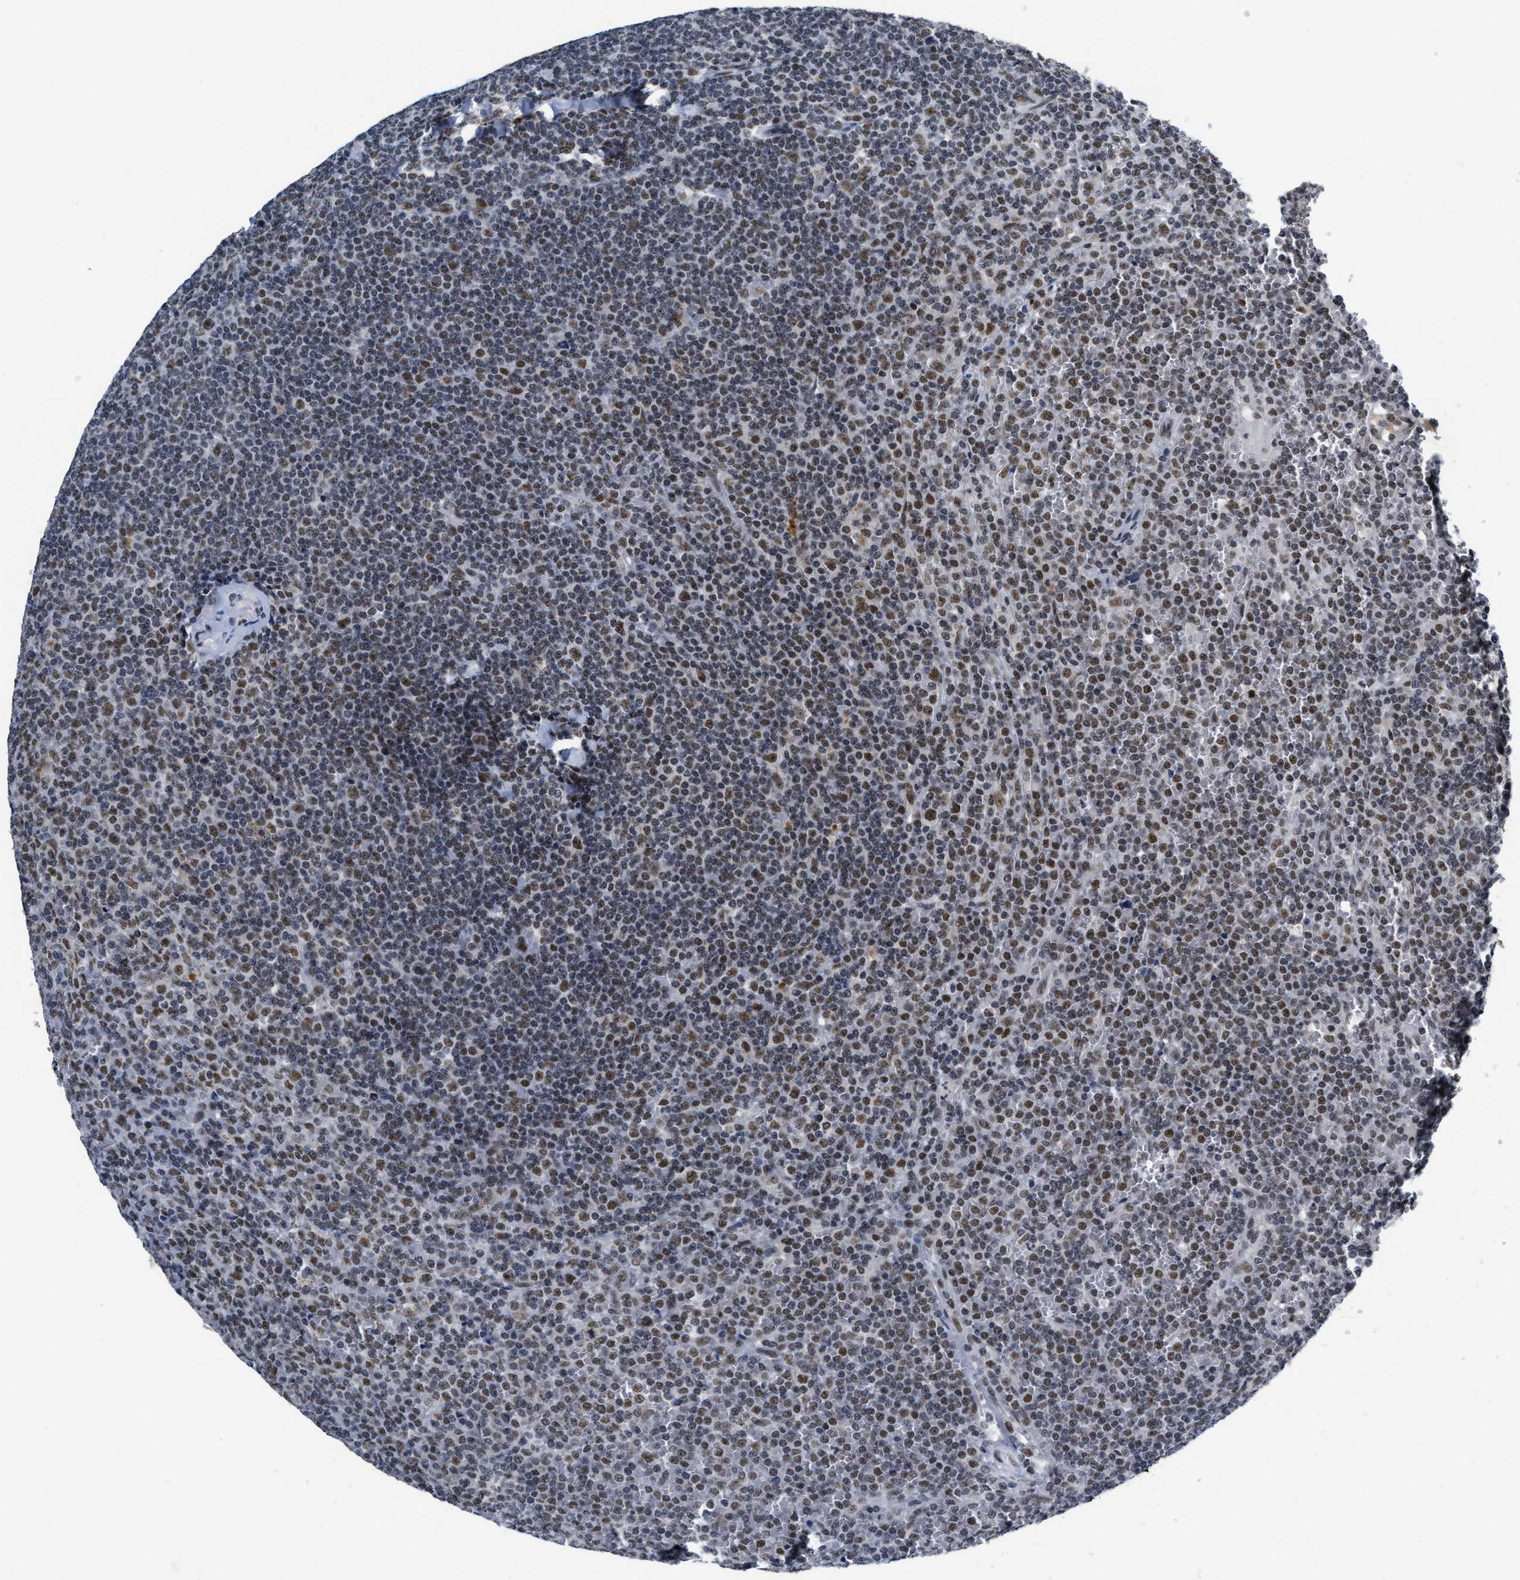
{"staining": {"intensity": "moderate", "quantity": ">75%", "location": "nuclear"}, "tissue": "lymphoma", "cell_type": "Tumor cells", "image_type": "cancer", "snomed": [{"axis": "morphology", "description": "Malignant lymphoma, non-Hodgkin's type, Low grade"}, {"axis": "topography", "description": "Spleen"}], "caption": "Protein expression analysis of lymphoma reveals moderate nuclear positivity in about >75% of tumor cells.", "gene": "INIP", "patient": {"sex": "female", "age": 19}}